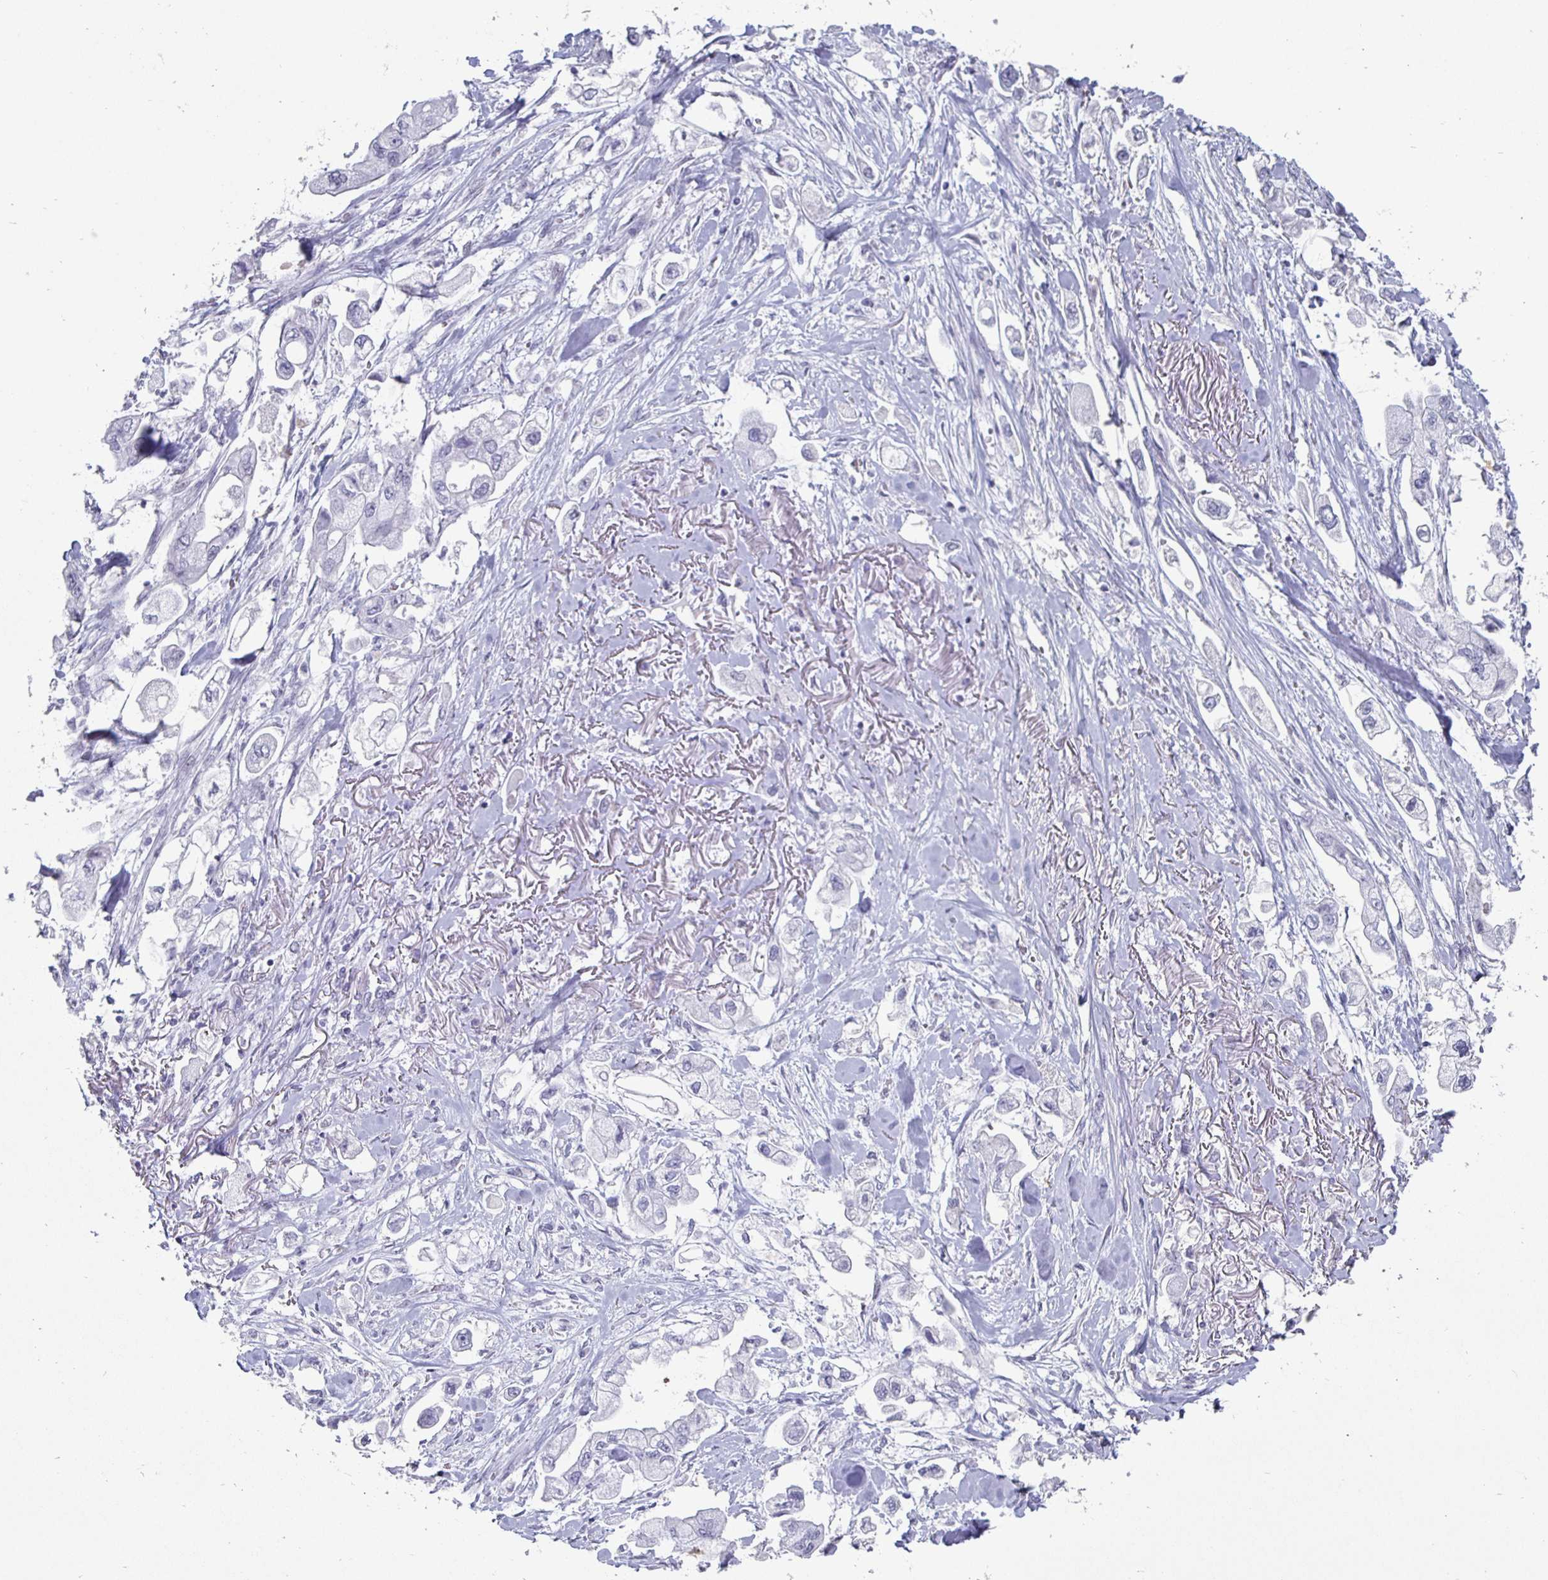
{"staining": {"intensity": "negative", "quantity": "none", "location": "none"}, "tissue": "stomach cancer", "cell_type": "Tumor cells", "image_type": "cancer", "snomed": [{"axis": "morphology", "description": "Adenocarcinoma, NOS"}, {"axis": "topography", "description": "Stomach"}], "caption": "A high-resolution photomicrograph shows immunohistochemistry staining of stomach adenocarcinoma, which exhibits no significant staining in tumor cells.", "gene": "OOSP2", "patient": {"sex": "male", "age": 62}}